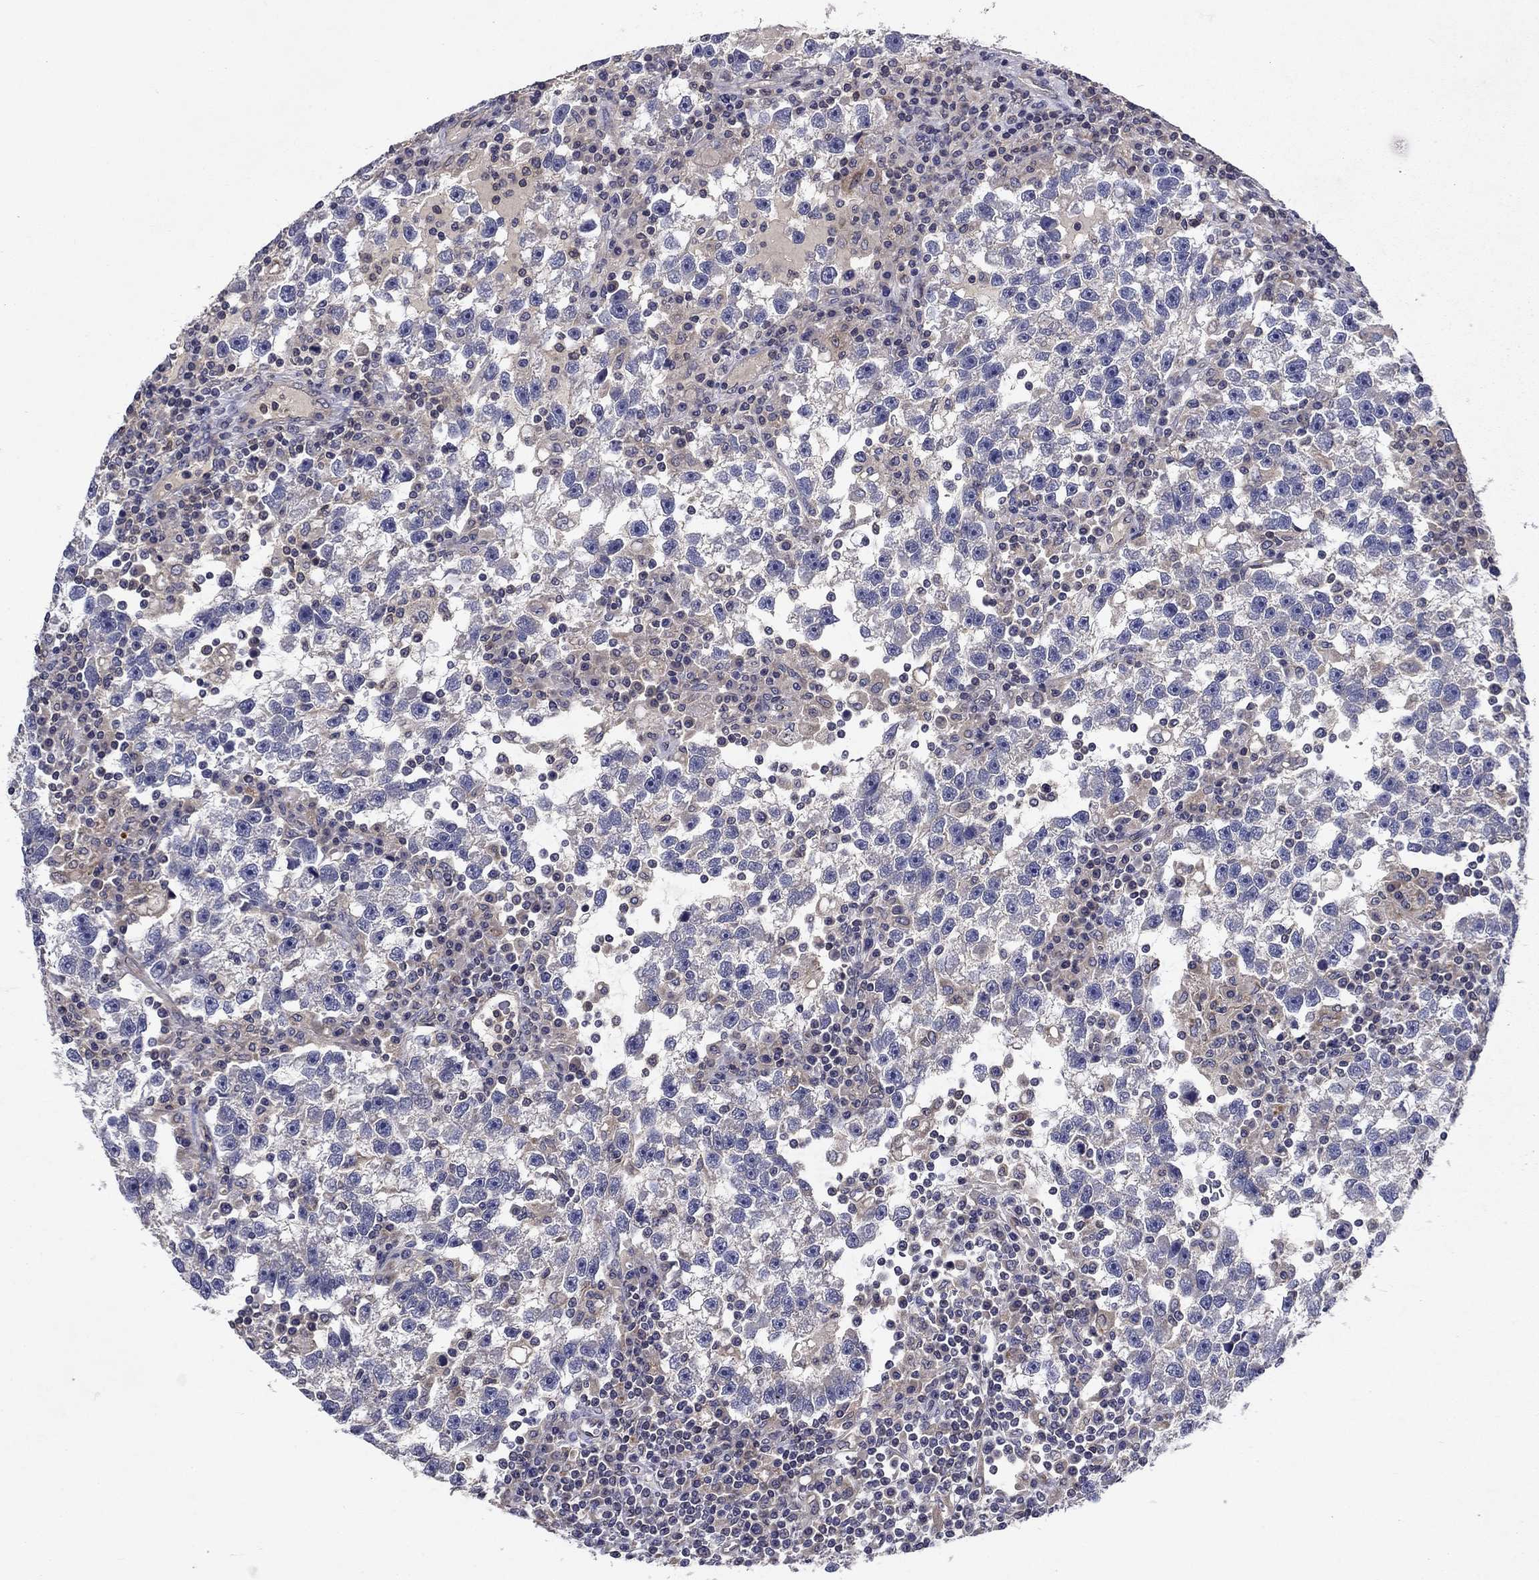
{"staining": {"intensity": "negative", "quantity": "none", "location": "none"}, "tissue": "testis cancer", "cell_type": "Tumor cells", "image_type": "cancer", "snomed": [{"axis": "morphology", "description": "Seminoma, NOS"}, {"axis": "topography", "description": "Testis"}], "caption": "Testis cancer (seminoma) was stained to show a protein in brown. There is no significant positivity in tumor cells.", "gene": "GLTP", "patient": {"sex": "male", "age": 47}}